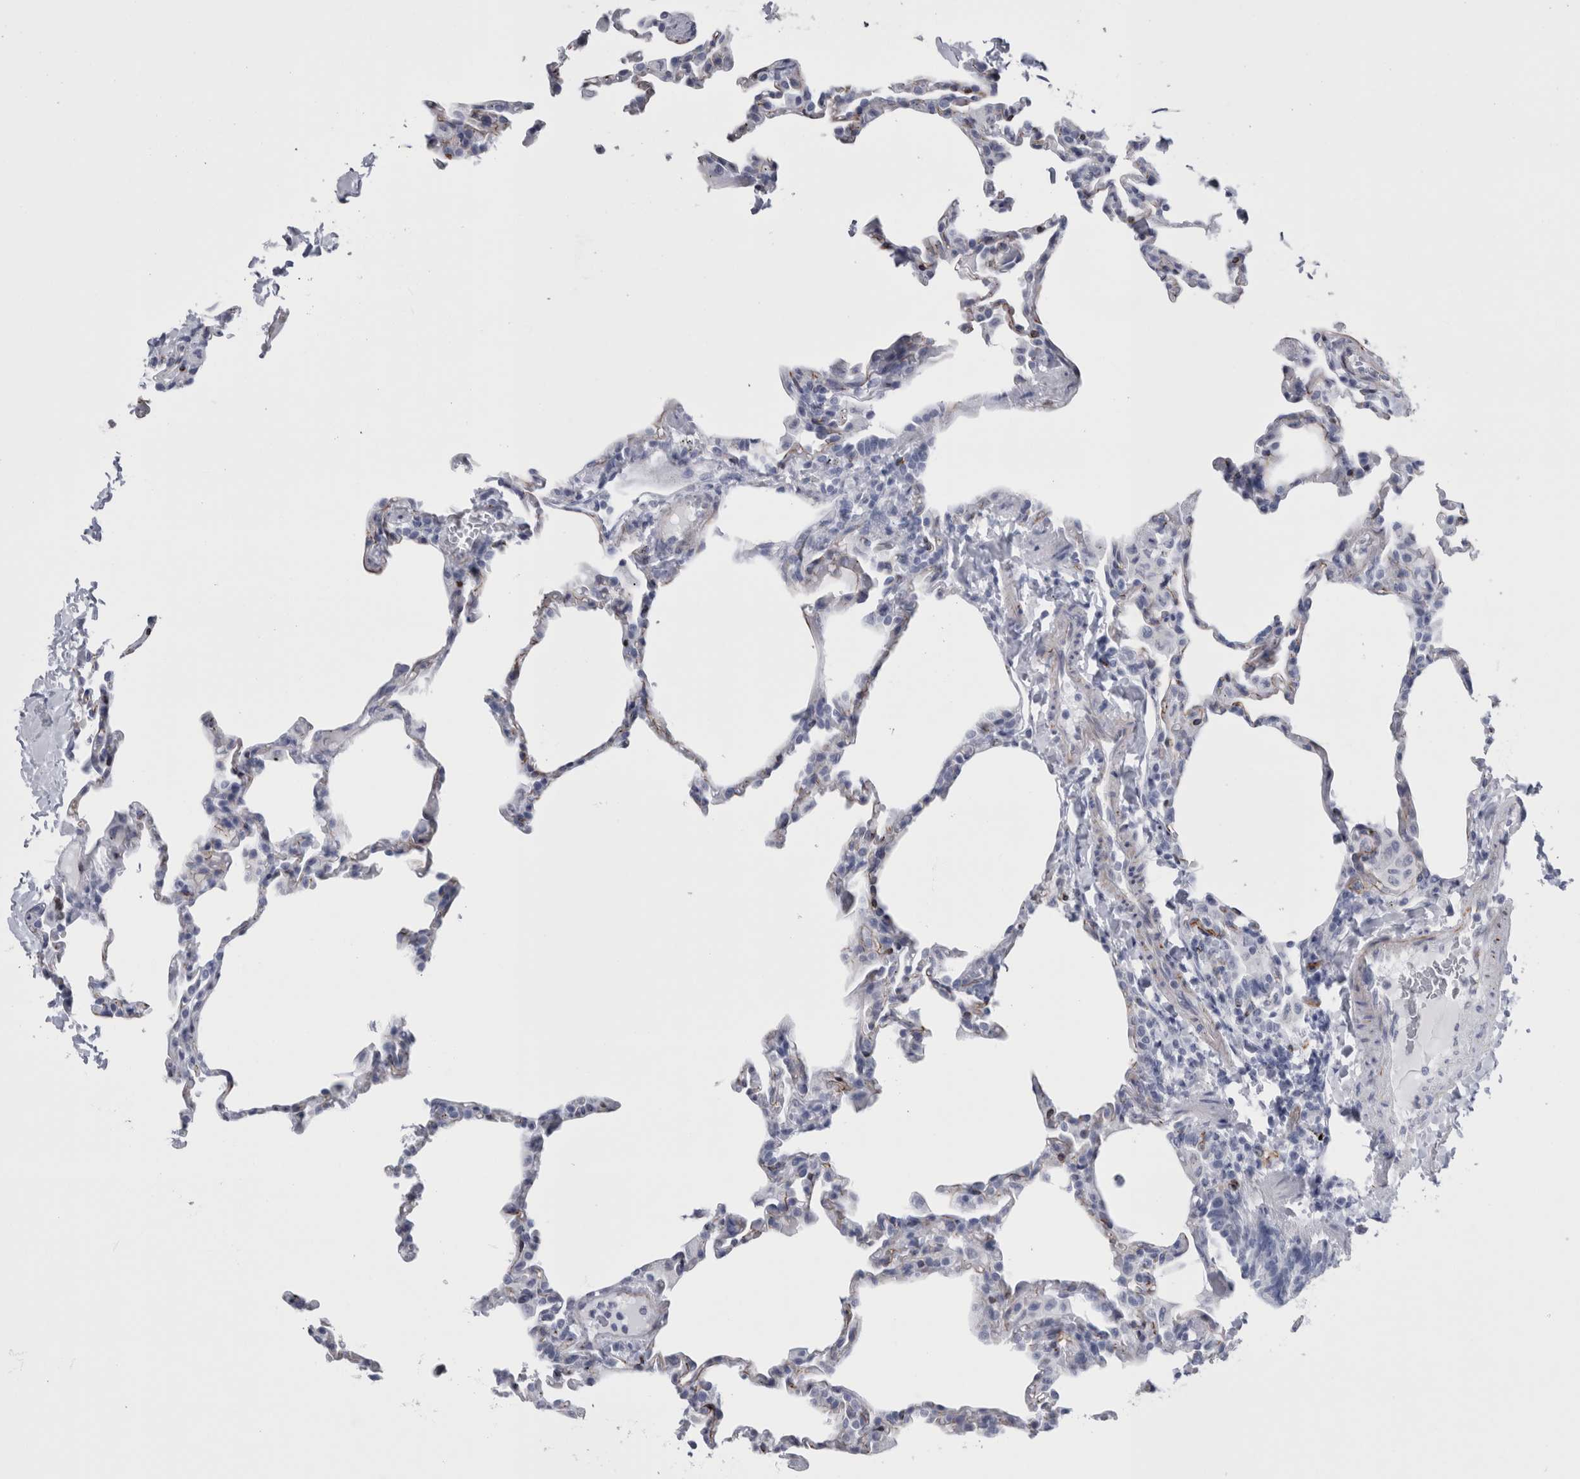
{"staining": {"intensity": "negative", "quantity": "none", "location": "none"}, "tissue": "lung", "cell_type": "Alveolar cells", "image_type": "normal", "snomed": [{"axis": "morphology", "description": "Normal tissue, NOS"}, {"axis": "topography", "description": "Lung"}], "caption": "High magnification brightfield microscopy of unremarkable lung stained with DAB (brown) and counterstained with hematoxylin (blue): alveolar cells show no significant staining. (Brightfield microscopy of DAB immunohistochemistry (IHC) at high magnification).", "gene": "VWDE", "patient": {"sex": "male", "age": 20}}